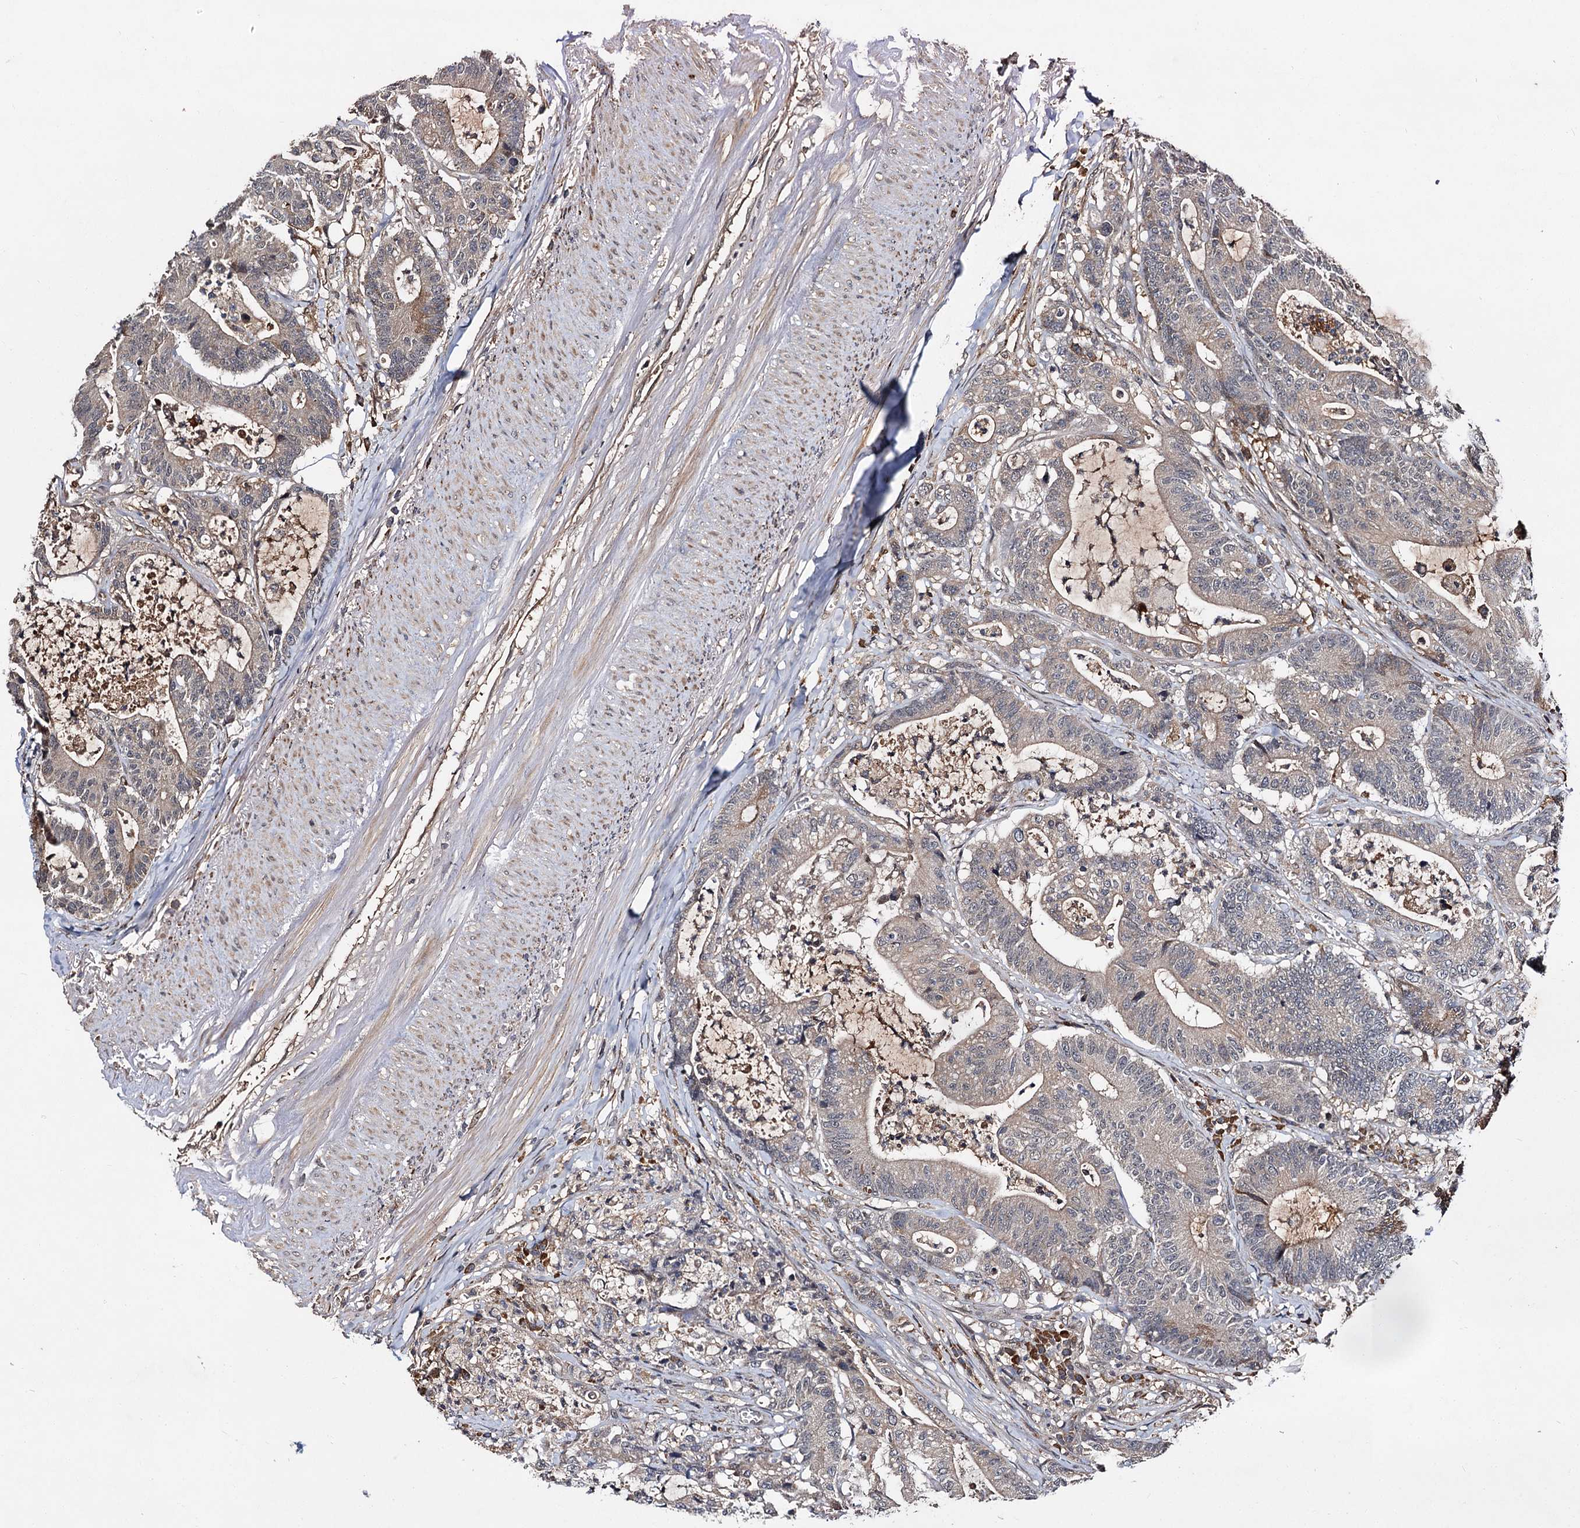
{"staining": {"intensity": "moderate", "quantity": "<25%", "location": "cytoplasmic/membranous"}, "tissue": "colorectal cancer", "cell_type": "Tumor cells", "image_type": "cancer", "snomed": [{"axis": "morphology", "description": "Adenocarcinoma, NOS"}, {"axis": "topography", "description": "Colon"}], "caption": "A brown stain labels moderate cytoplasmic/membranous expression of a protein in human colorectal cancer (adenocarcinoma) tumor cells.", "gene": "MBD6", "patient": {"sex": "female", "age": 84}}